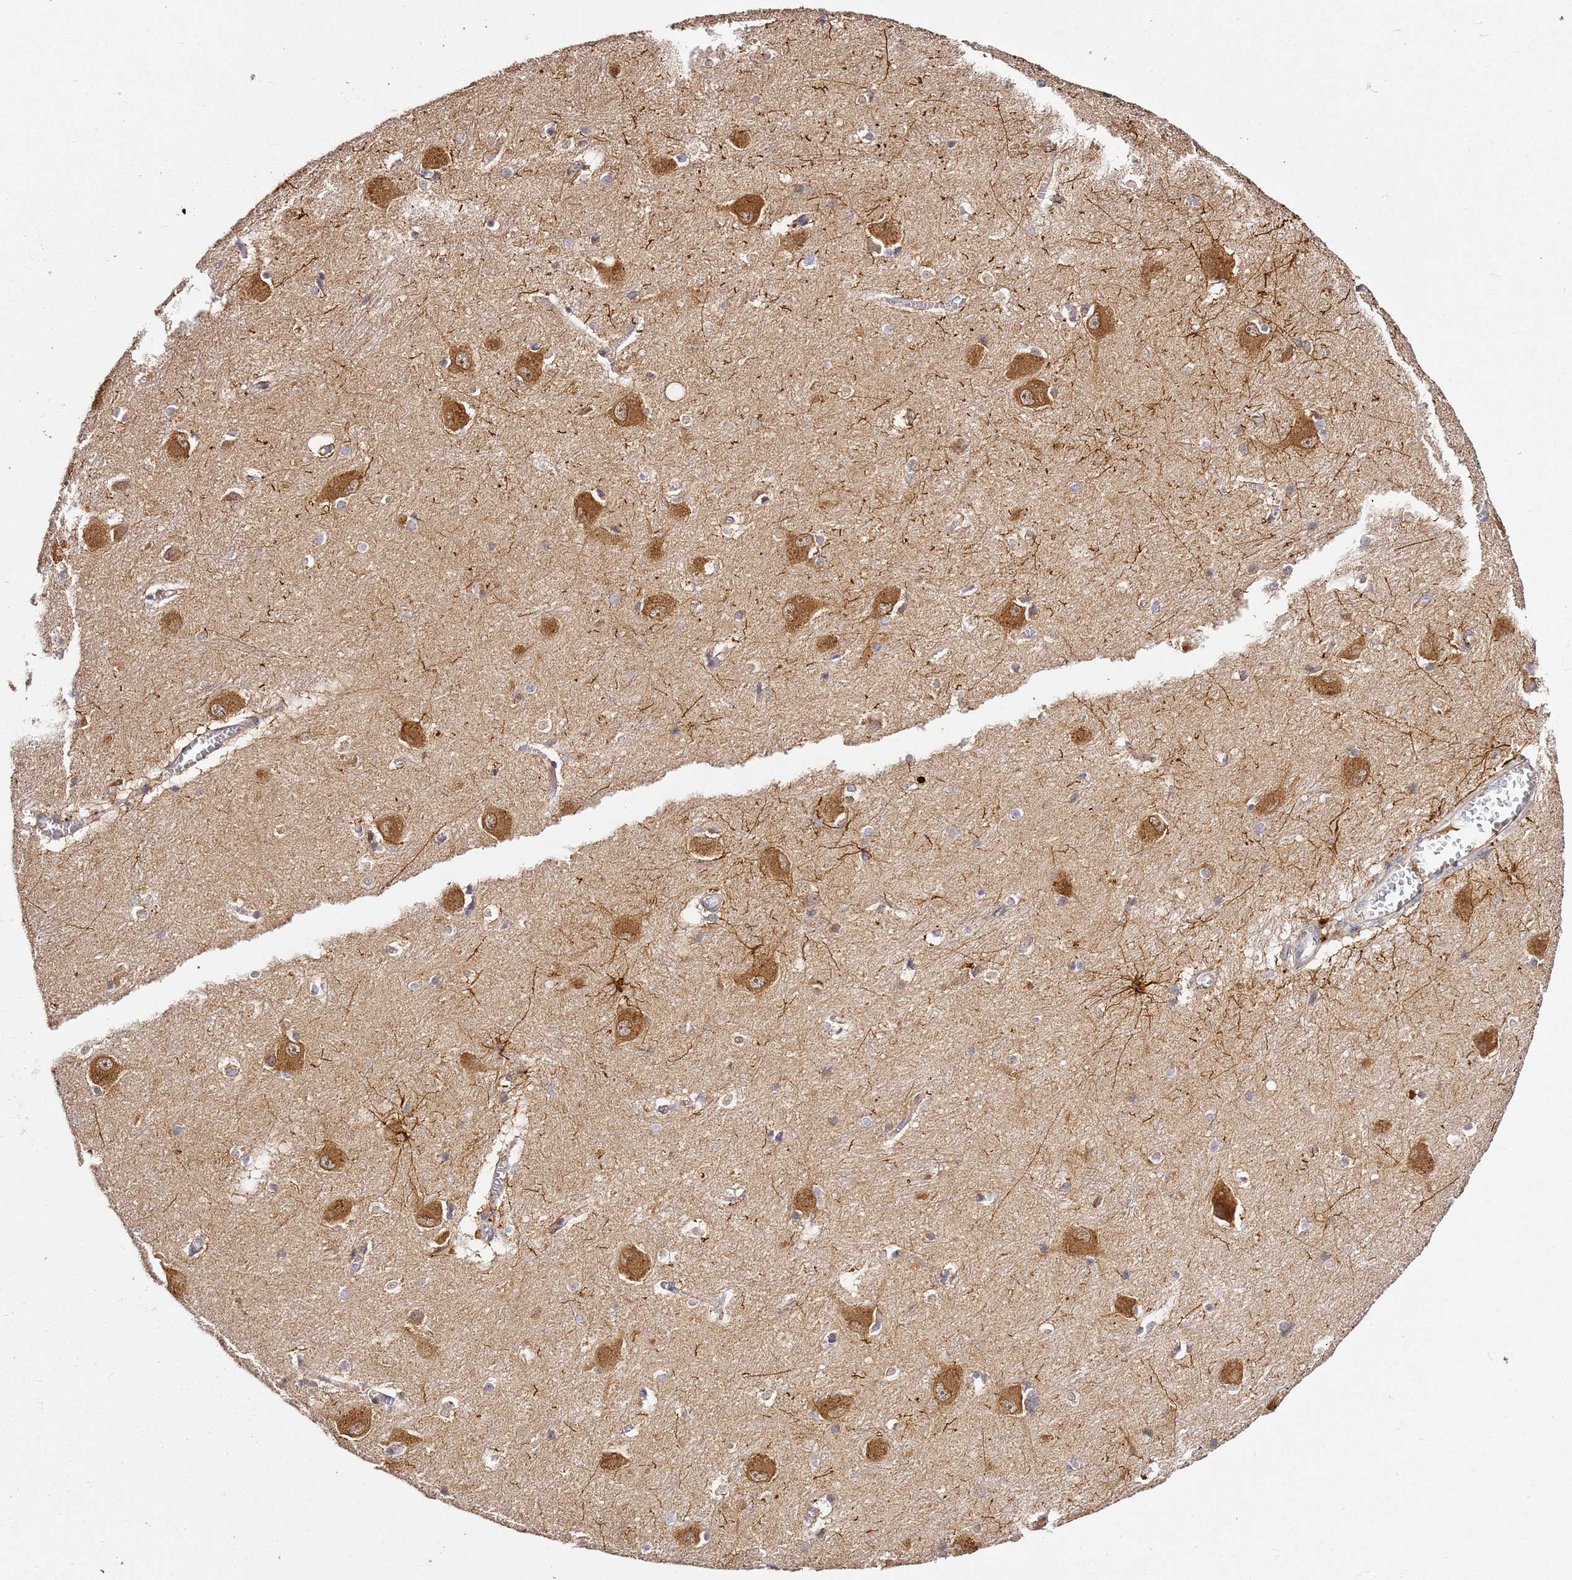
{"staining": {"intensity": "weak", "quantity": "<25%", "location": "cytoplasmic/membranous"}, "tissue": "caudate", "cell_type": "Glial cells", "image_type": "normal", "snomed": [{"axis": "morphology", "description": "Normal tissue, NOS"}, {"axis": "topography", "description": "Lateral ventricle wall"}], "caption": "Human caudate stained for a protein using immunohistochemistry (IHC) demonstrates no staining in glial cells.", "gene": "OSBPL2", "patient": {"sex": "male", "age": 37}}